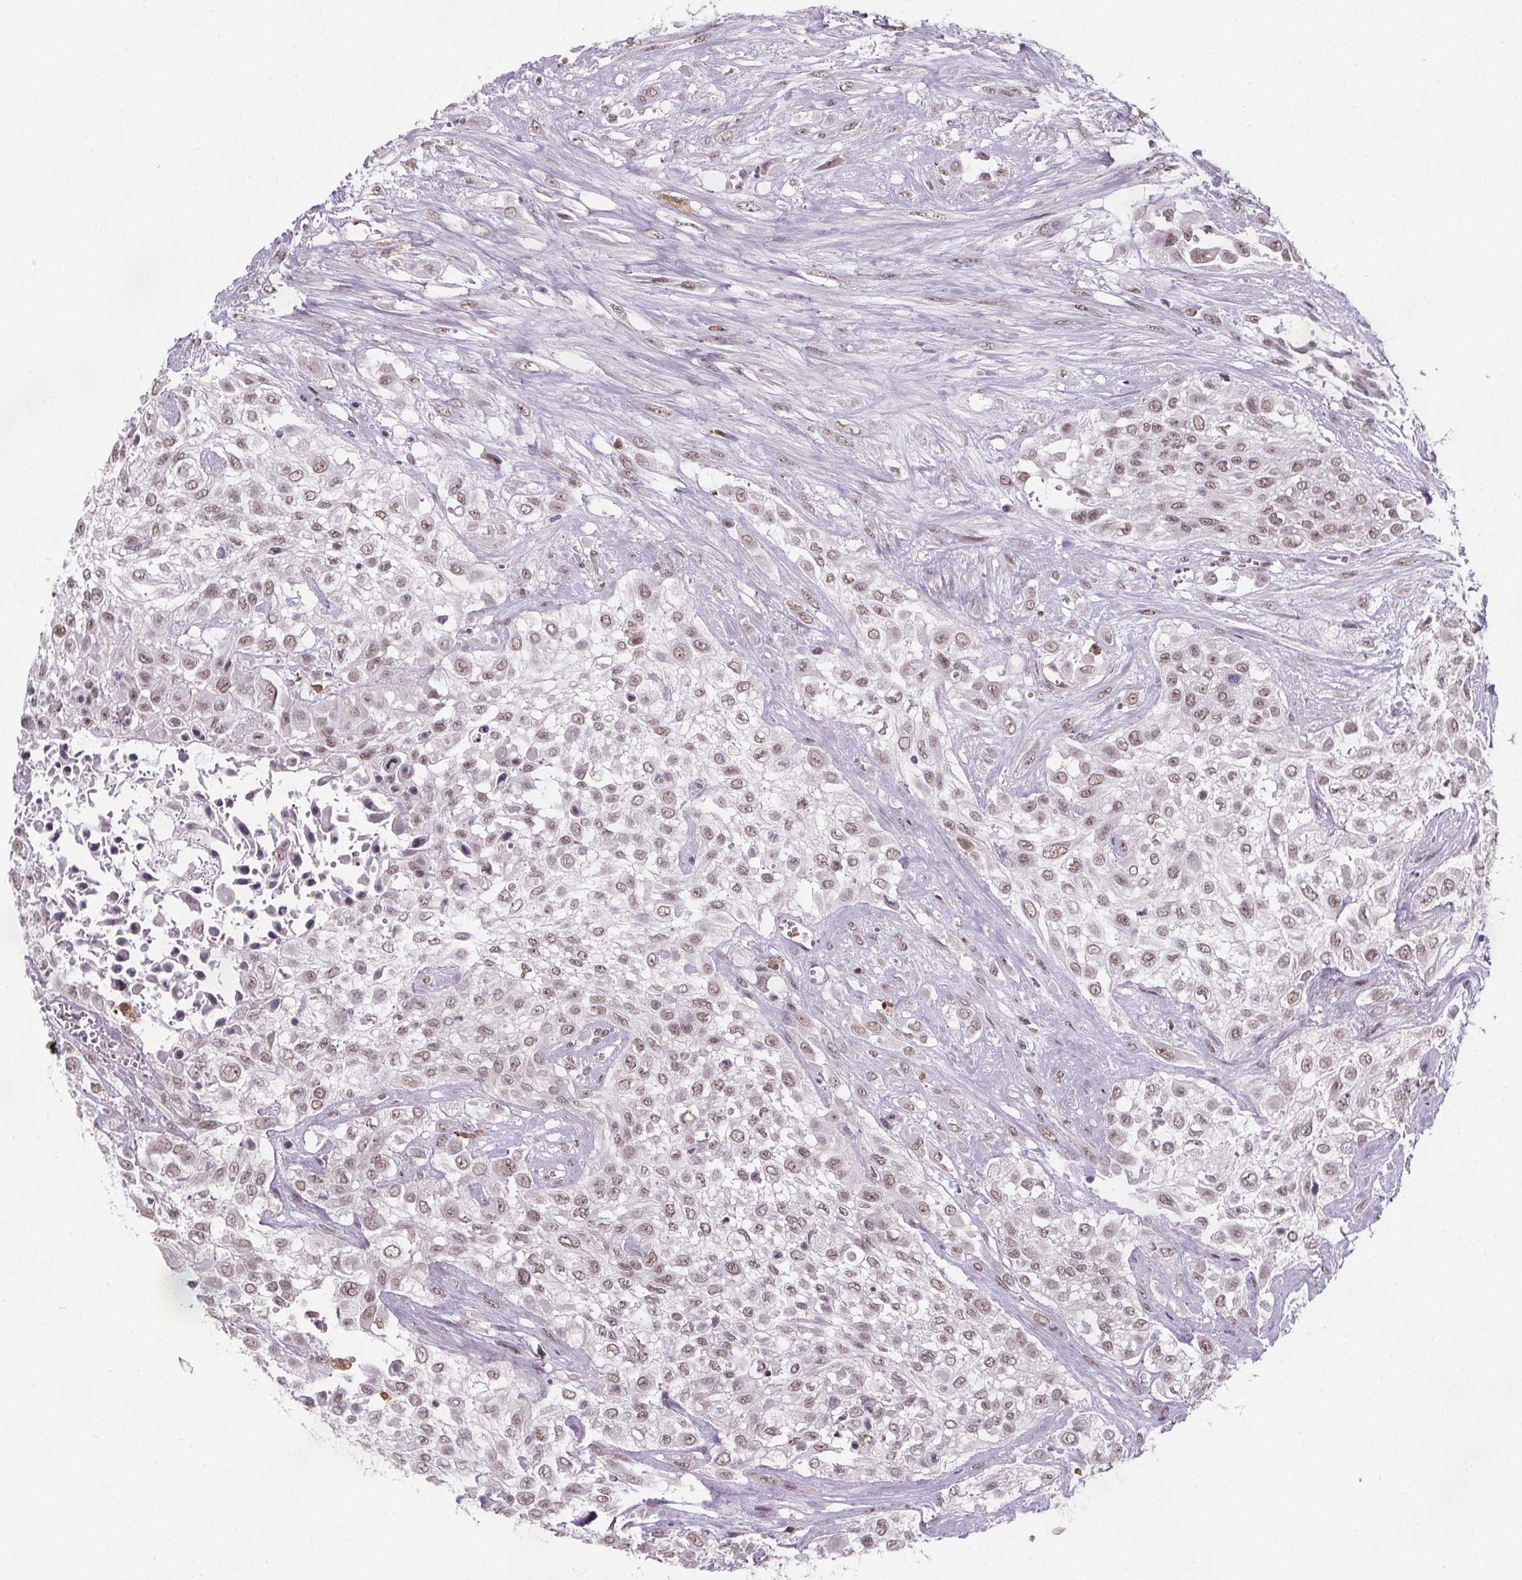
{"staining": {"intensity": "moderate", "quantity": ">75%", "location": "nuclear"}, "tissue": "urothelial cancer", "cell_type": "Tumor cells", "image_type": "cancer", "snomed": [{"axis": "morphology", "description": "Urothelial carcinoma, High grade"}, {"axis": "topography", "description": "Urinary bladder"}], "caption": "Human urothelial cancer stained with a brown dye reveals moderate nuclear positive staining in about >75% of tumor cells.", "gene": "ZNF572", "patient": {"sex": "male", "age": 57}}